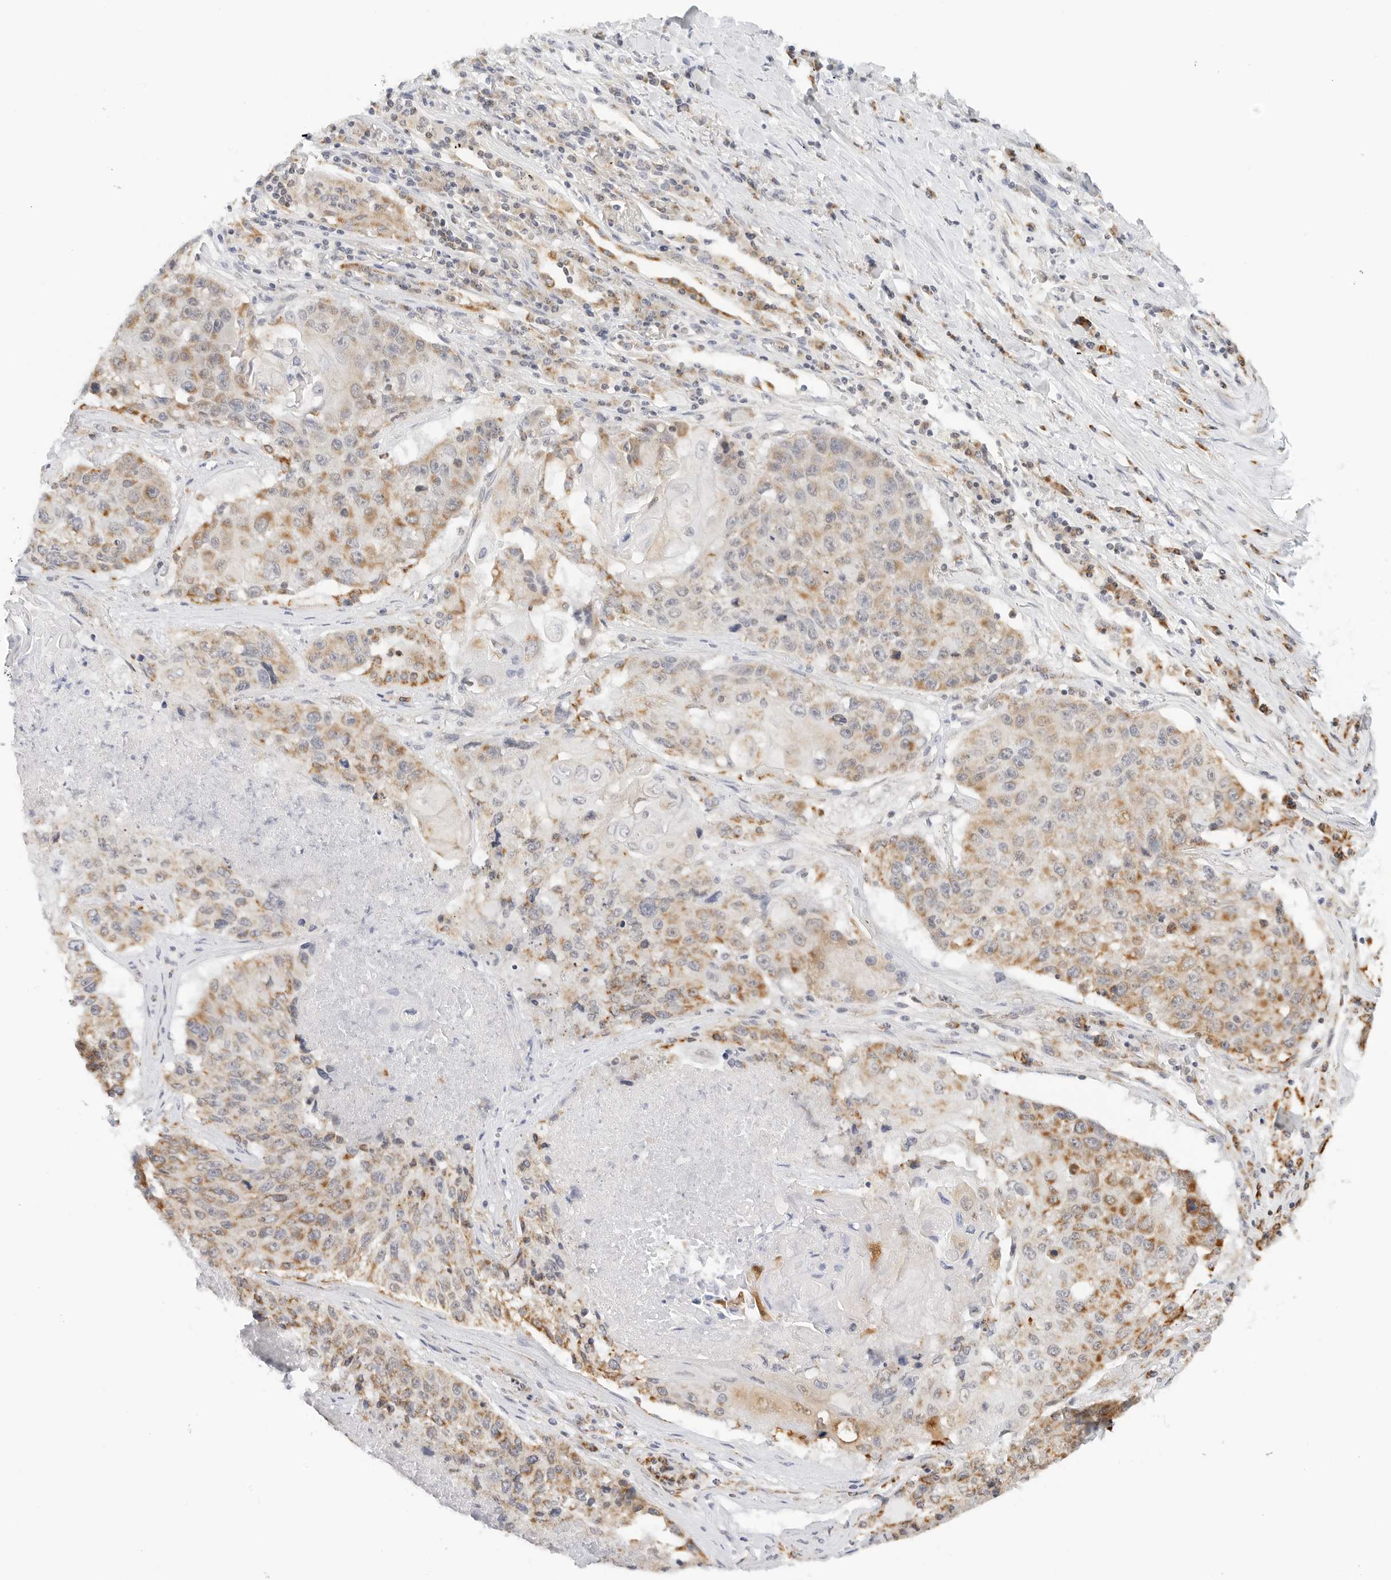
{"staining": {"intensity": "moderate", "quantity": "25%-75%", "location": "cytoplasmic/membranous"}, "tissue": "lung cancer", "cell_type": "Tumor cells", "image_type": "cancer", "snomed": [{"axis": "morphology", "description": "Squamous cell carcinoma, NOS"}, {"axis": "topography", "description": "Lung"}], "caption": "Protein expression analysis of lung squamous cell carcinoma reveals moderate cytoplasmic/membranous staining in approximately 25%-75% of tumor cells.", "gene": "ATL1", "patient": {"sex": "male", "age": 61}}